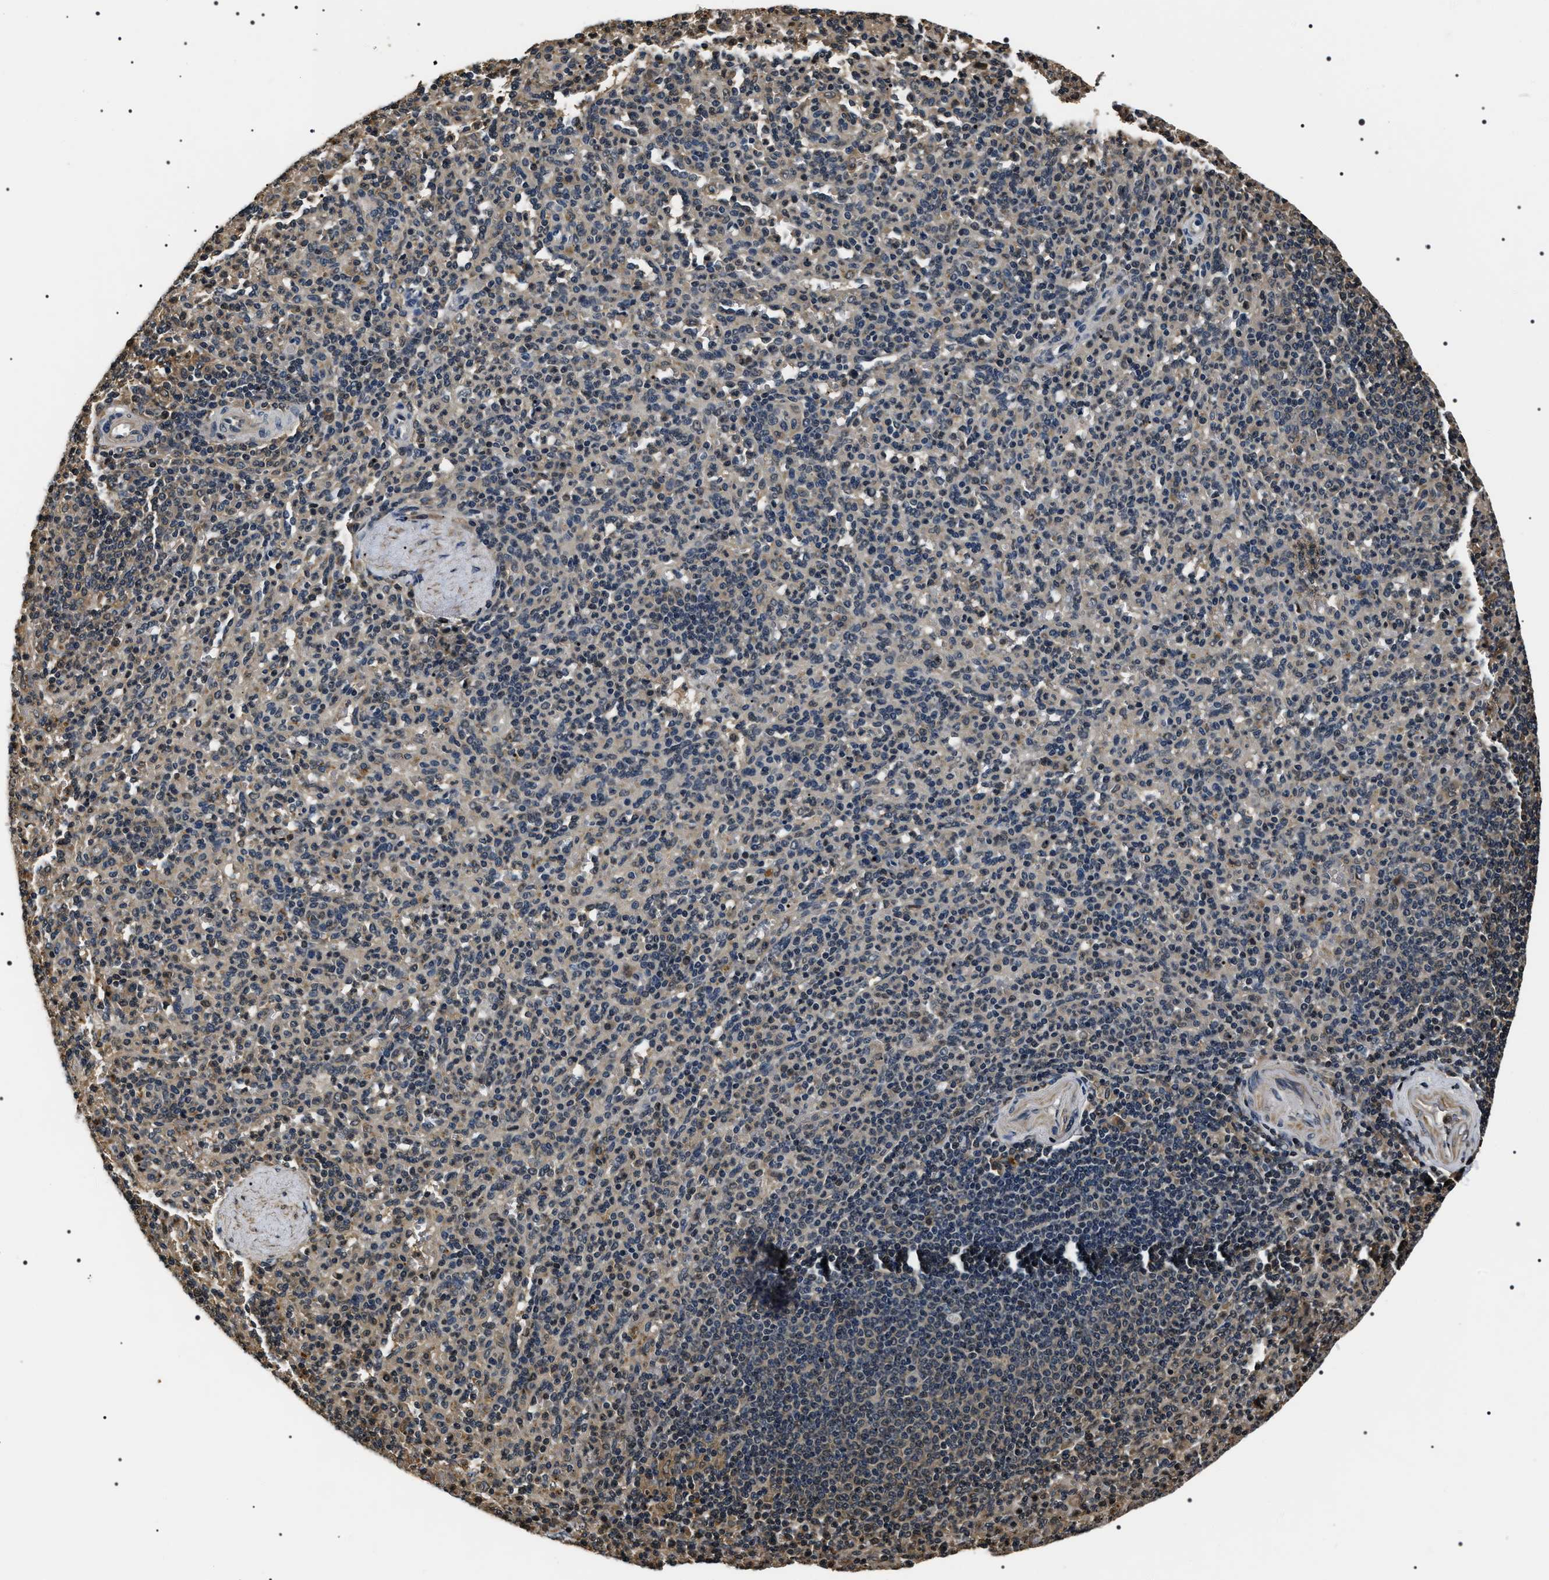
{"staining": {"intensity": "weak", "quantity": "<25%", "location": "cytoplasmic/membranous"}, "tissue": "spleen", "cell_type": "Cells in red pulp", "image_type": "normal", "snomed": [{"axis": "morphology", "description": "Normal tissue, NOS"}, {"axis": "topography", "description": "Spleen"}], "caption": "A micrograph of spleen stained for a protein displays no brown staining in cells in red pulp. Nuclei are stained in blue.", "gene": "ARHGAP22", "patient": {"sex": "male", "age": 36}}